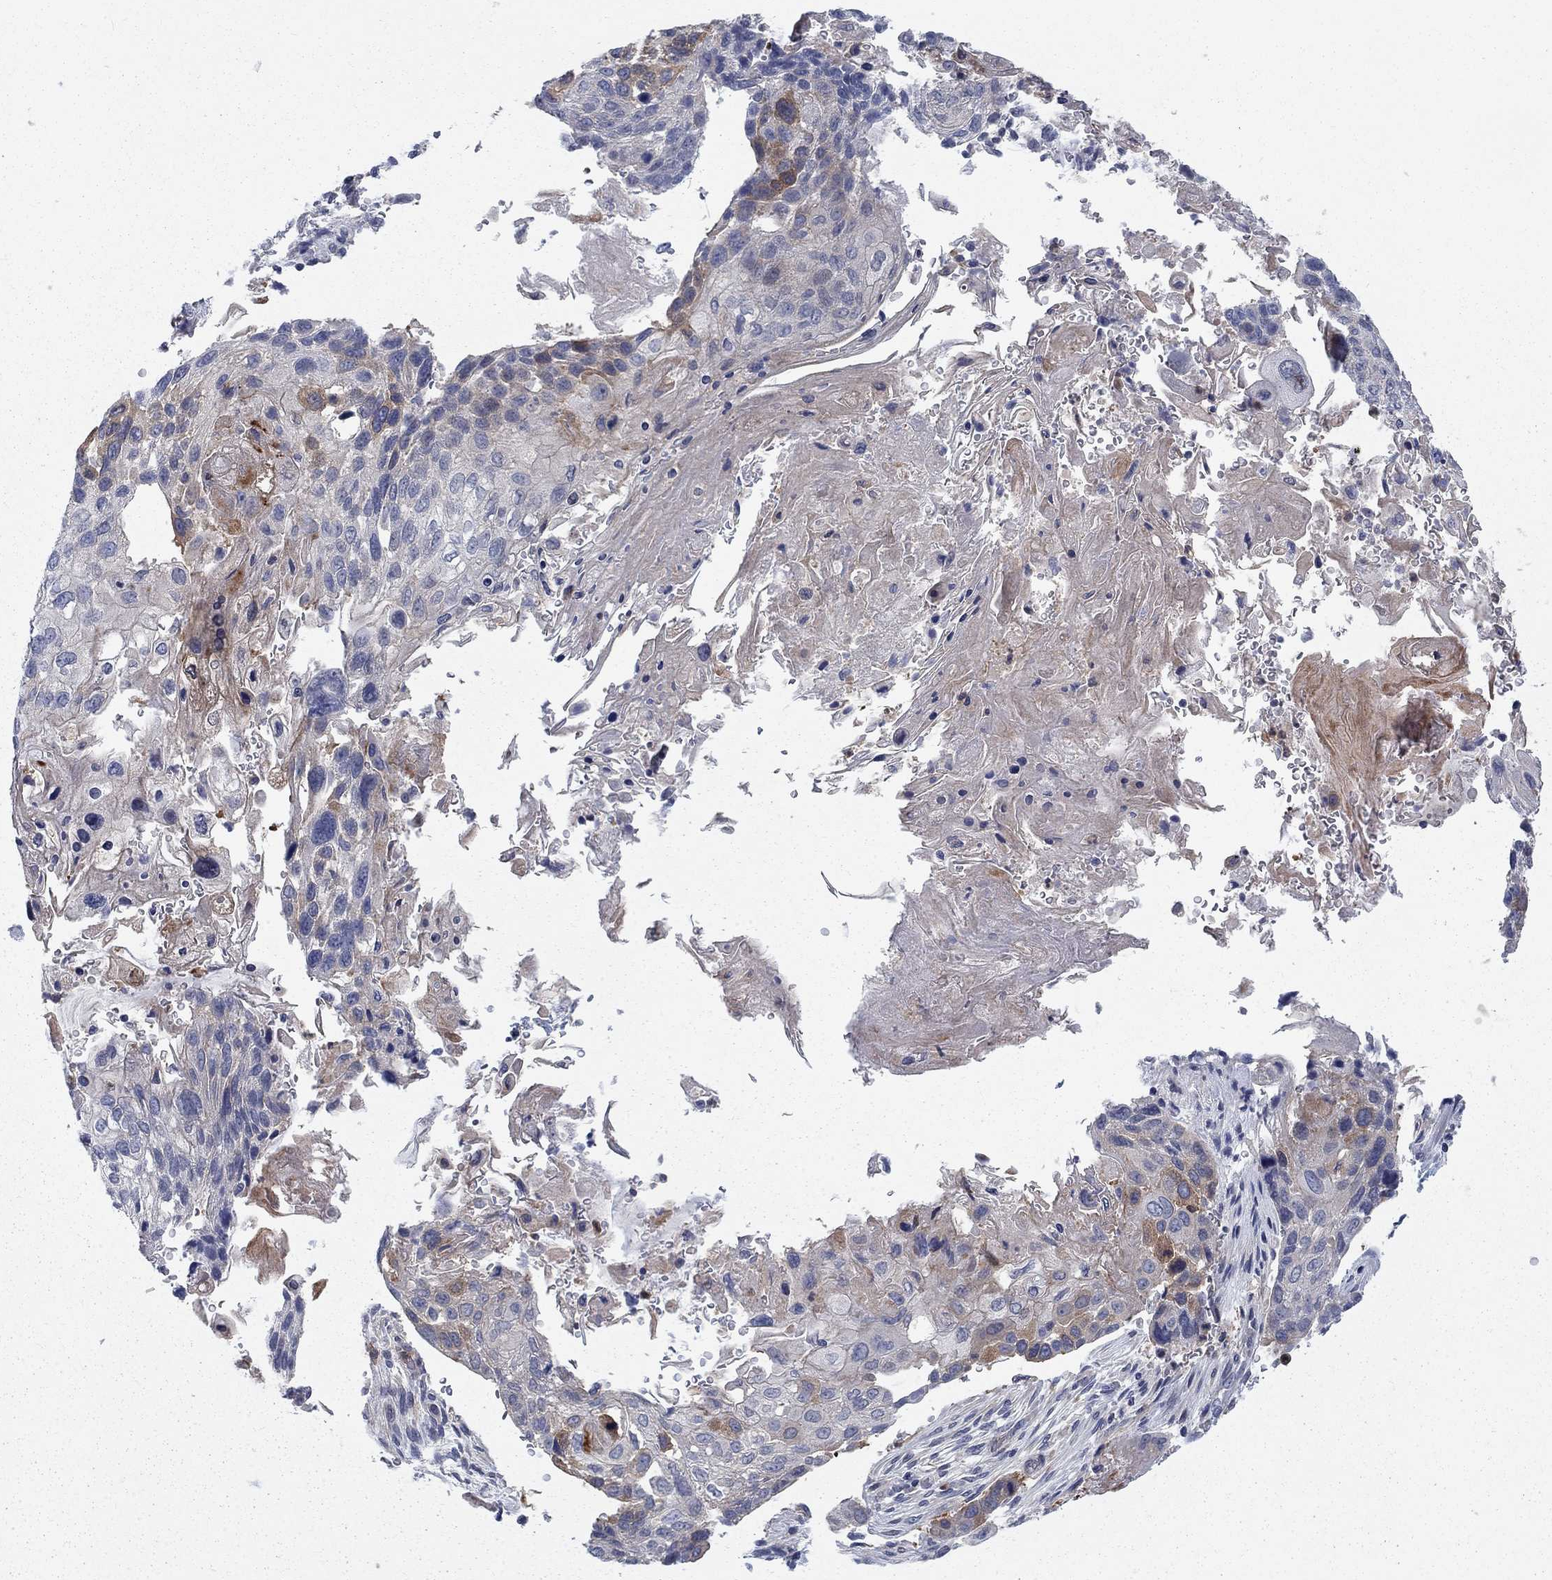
{"staining": {"intensity": "moderate", "quantity": "<25%", "location": "cytoplasmic/membranous"}, "tissue": "lung cancer", "cell_type": "Tumor cells", "image_type": "cancer", "snomed": [{"axis": "morphology", "description": "Normal tissue, NOS"}, {"axis": "morphology", "description": "Squamous cell carcinoma, NOS"}, {"axis": "topography", "description": "Bronchus"}, {"axis": "topography", "description": "Lung"}], "caption": "A high-resolution photomicrograph shows IHC staining of lung squamous cell carcinoma, which reveals moderate cytoplasmic/membranous expression in approximately <25% of tumor cells.", "gene": "KIF15", "patient": {"sex": "male", "age": 69}}